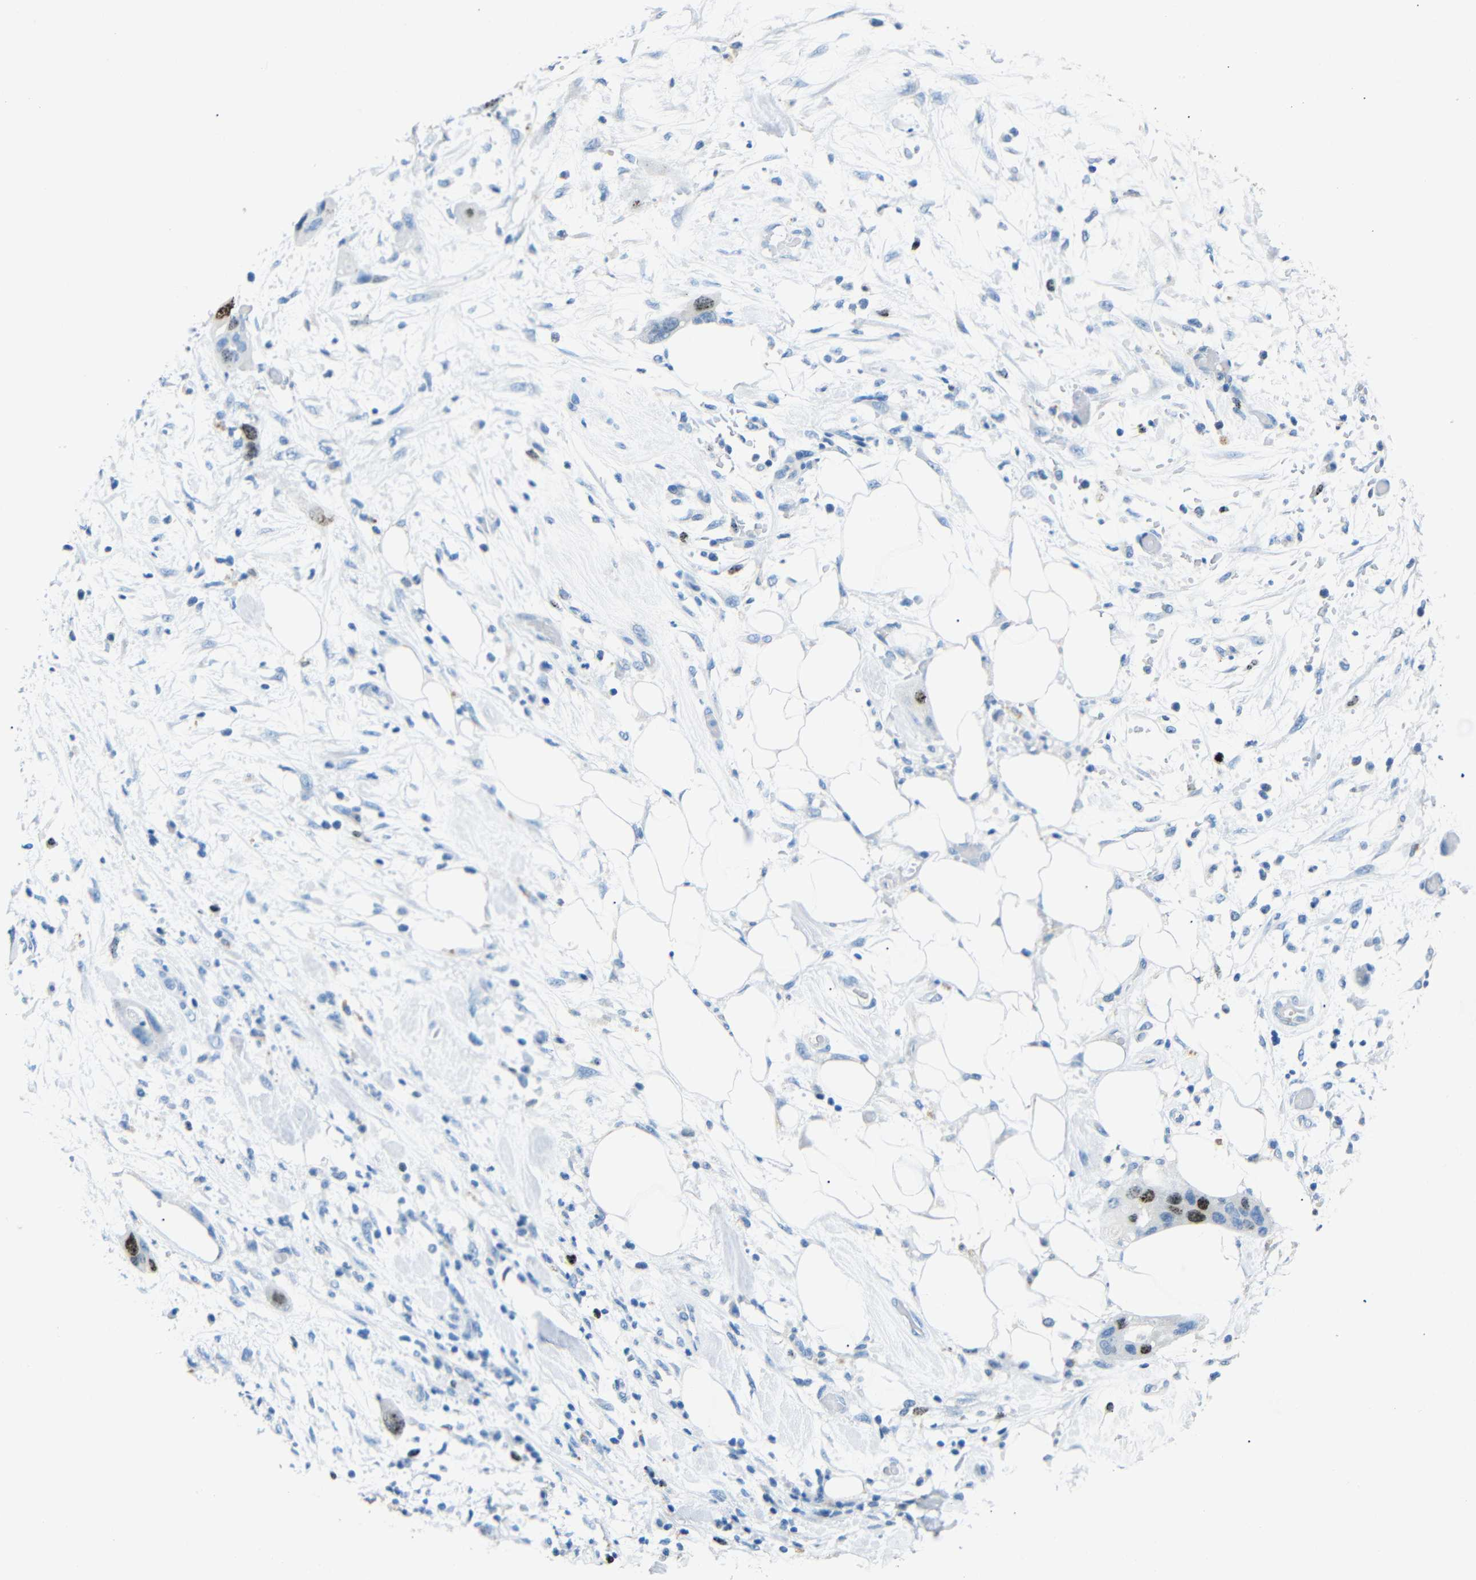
{"staining": {"intensity": "strong", "quantity": "<25%", "location": "nuclear"}, "tissue": "pancreatic cancer", "cell_type": "Tumor cells", "image_type": "cancer", "snomed": [{"axis": "morphology", "description": "Adenocarcinoma, NOS"}, {"axis": "topography", "description": "Pancreas"}], "caption": "Pancreatic cancer stained with immunohistochemistry (IHC) exhibits strong nuclear expression in about <25% of tumor cells.", "gene": "INCENP", "patient": {"sex": "female", "age": 71}}